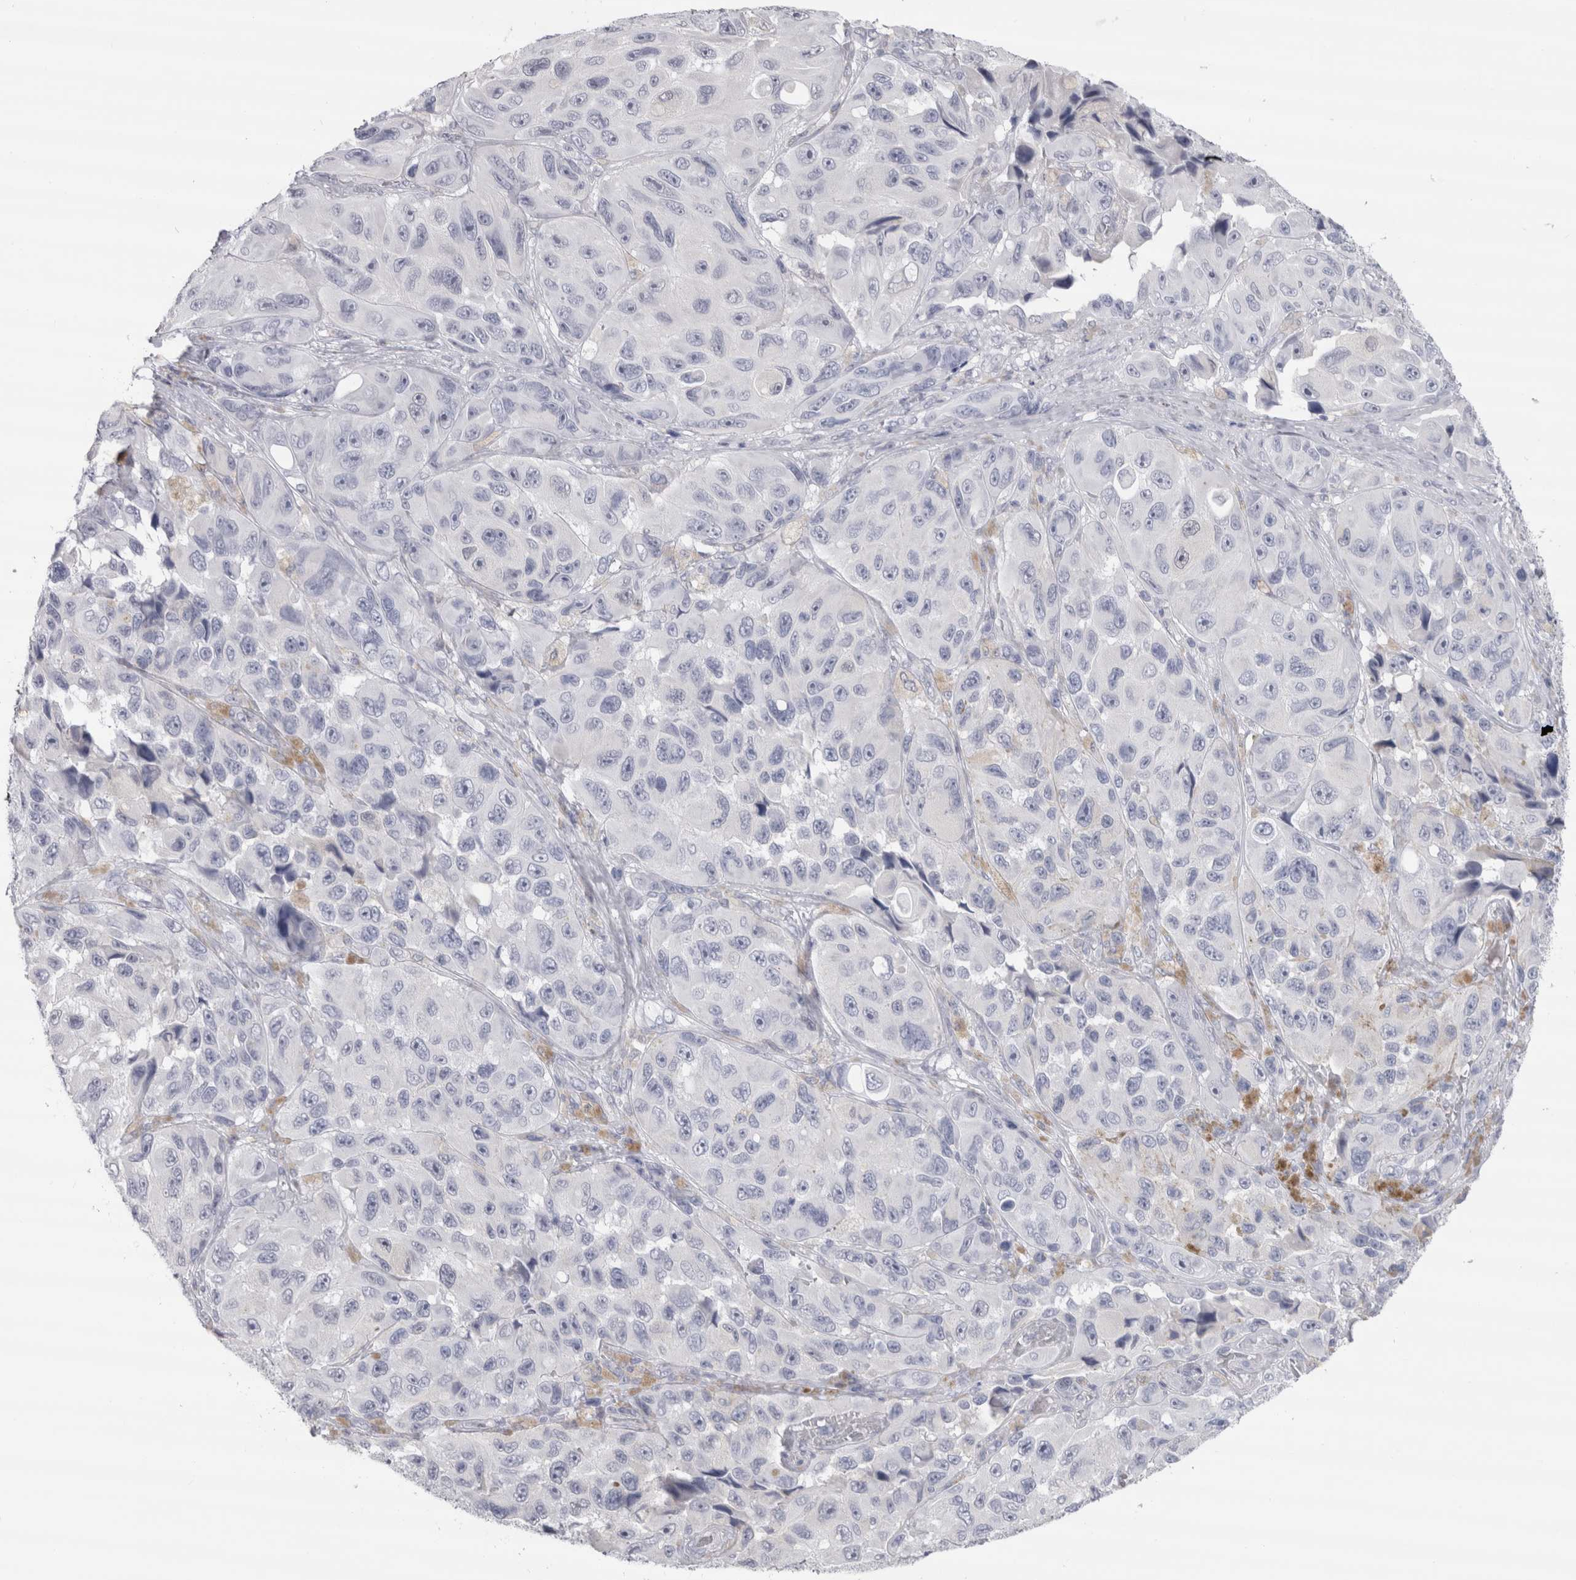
{"staining": {"intensity": "negative", "quantity": "none", "location": "none"}, "tissue": "melanoma", "cell_type": "Tumor cells", "image_type": "cancer", "snomed": [{"axis": "morphology", "description": "Malignant melanoma, NOS"}, {"axis": "topography", "description": "Skin"}], "caption": "IHC histopathology image of neoplastic tissue: human melanoma stained with DAB (3,3'-diaminobenzidine) displays no significant protein positivity in tumor cells.", "gene": "CDH17", "patient": {"sex": "female", "age": 73}}